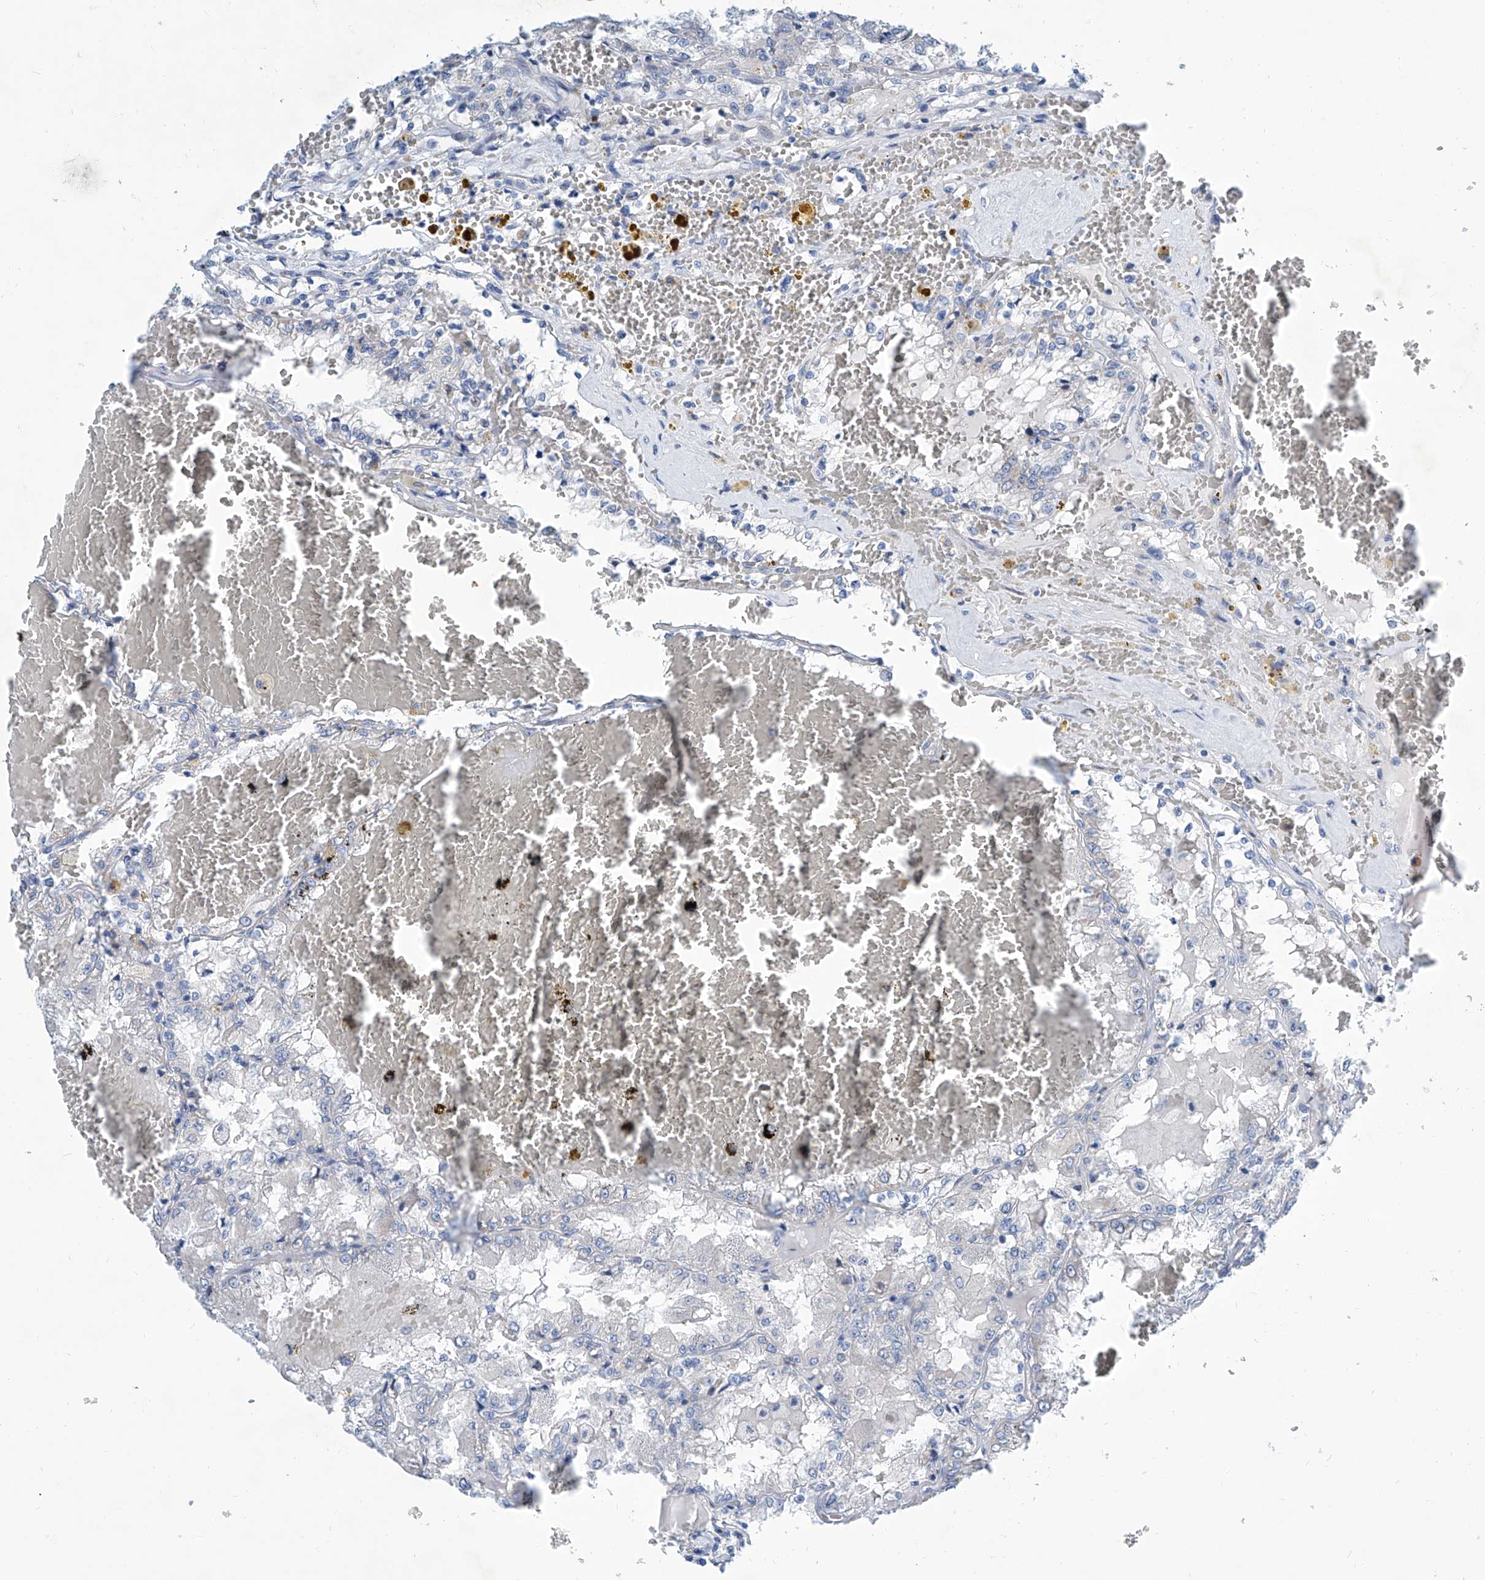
{"staining": {"intensity": "negative", "quantity": "none", "location": "none"}, "tissue": "renal cancer", "cell_type": "Tumor cells", "image_type": "cancer", "snomed": [{"axis": "morphology", "description": "Adenocarcinoma, NOS"}, {"axis": "topography", "description": "Kidney"}], "caption": "This photomicrograph is of renal adenocarcinoma stained with IHC to label a protein in brown with the nuclei are counter-stained blue. There is no staining in tumor cells. The staining was performed using DAB (3,3'-diaminobenzidine) to visualize the protein expression in brown, while the nuclei were stained in blue with hematoxylin (Magnification: 20x).", "gene": "ZNF519", "patient": {"sex": "female", "age": 56}}